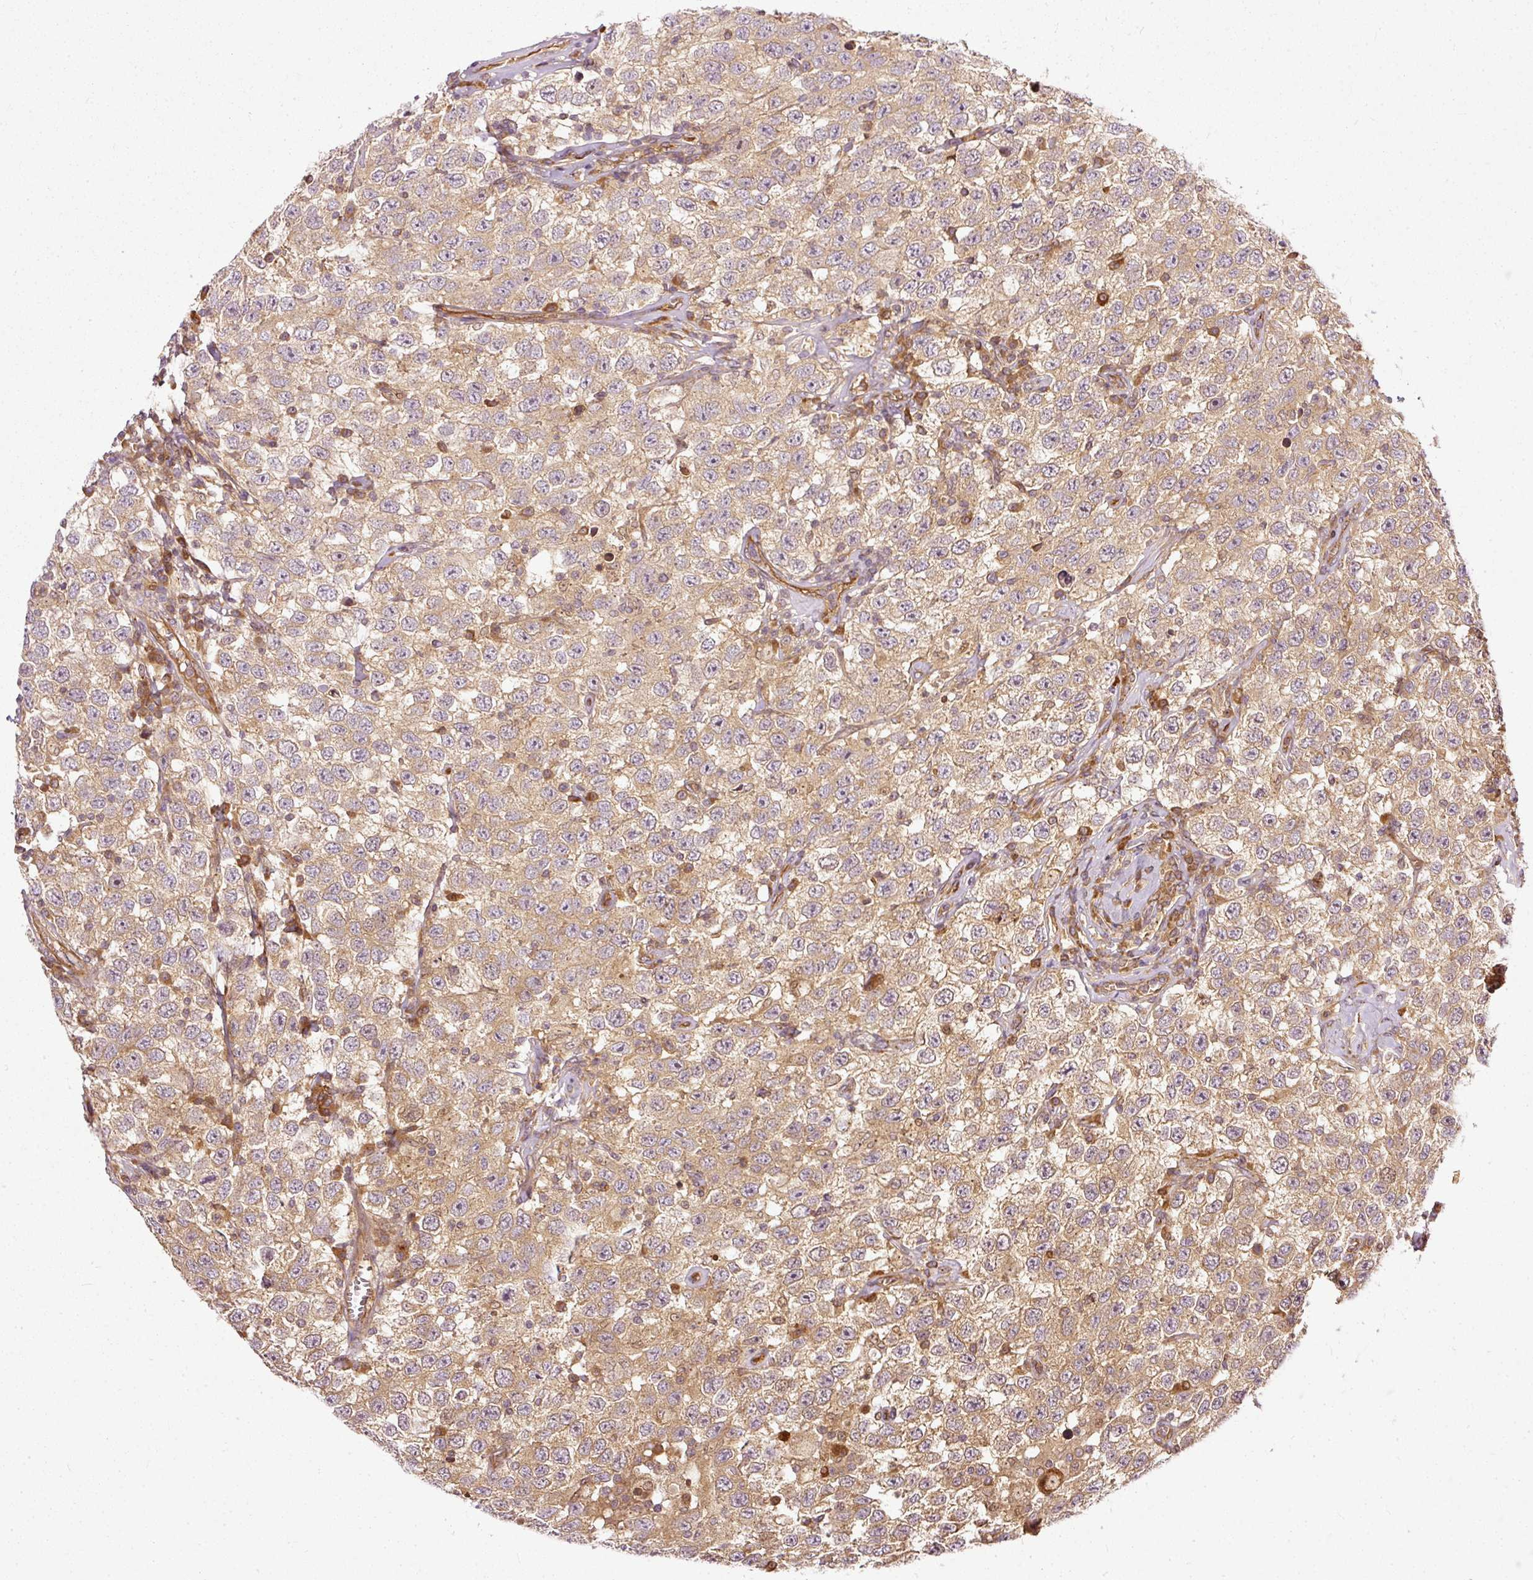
{"staining": {"intensity": "moderate", "quantity": ">75%", "location": "cytoplasmic/membranous"}, "tissue": "testis cancer", "cell_type": "Tumor cells", "image_type": "cancer", "snomed": [{"axis": "morphology", "description": "Seminoma, NOS"}, {"axis": "topography", "description": "Testis"}], "caption": "Testis cancer was stained to show a protein in brown. There is medium levels of moderate cytoplasmic/membranous positivity in about >75% of tumor cells.", "gene": "MIF4GD", "patient": {"sex": "male", "age": 41}}